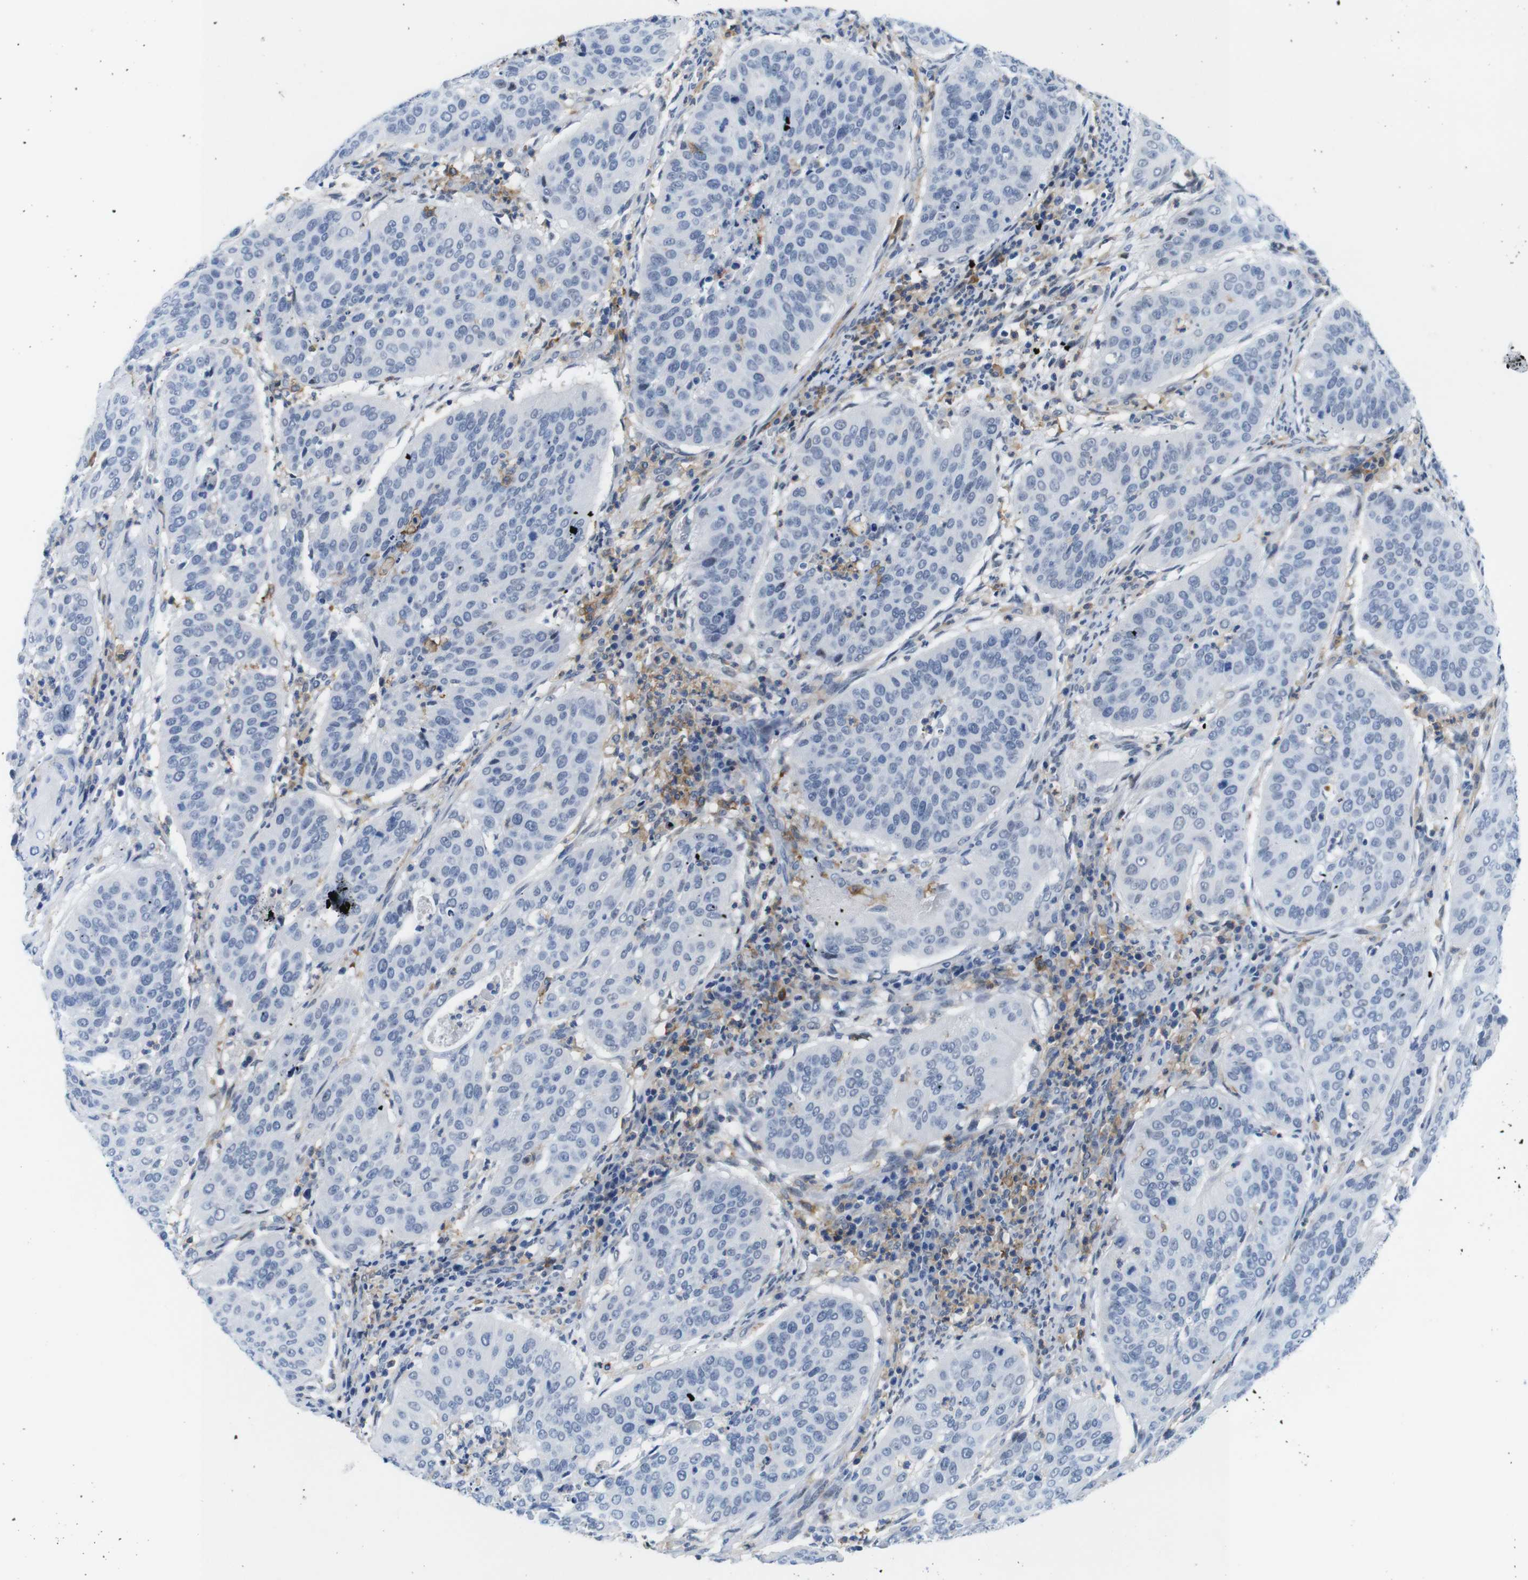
{"staining": {"intensity": "negative", "quantity": "none", "location": "none"}, "tissue": "cervical cancer", "cell_type": "Tumor cells", "image_type": "cancer", "snomed": [{"axis": "morphology", "description": "Normal tissue, NOS"}, {"axis": "morphology", "description": "Squamous cell carcinoma, NOS"}, {"axis": "topography", "description": "Cervix"}], "caption": "Immunohistochemical staining of cervical cancer reveals no significant positivity in tumor cells.", "gene": "CD300C", "patient": {"sex": "female", "age": 39}}